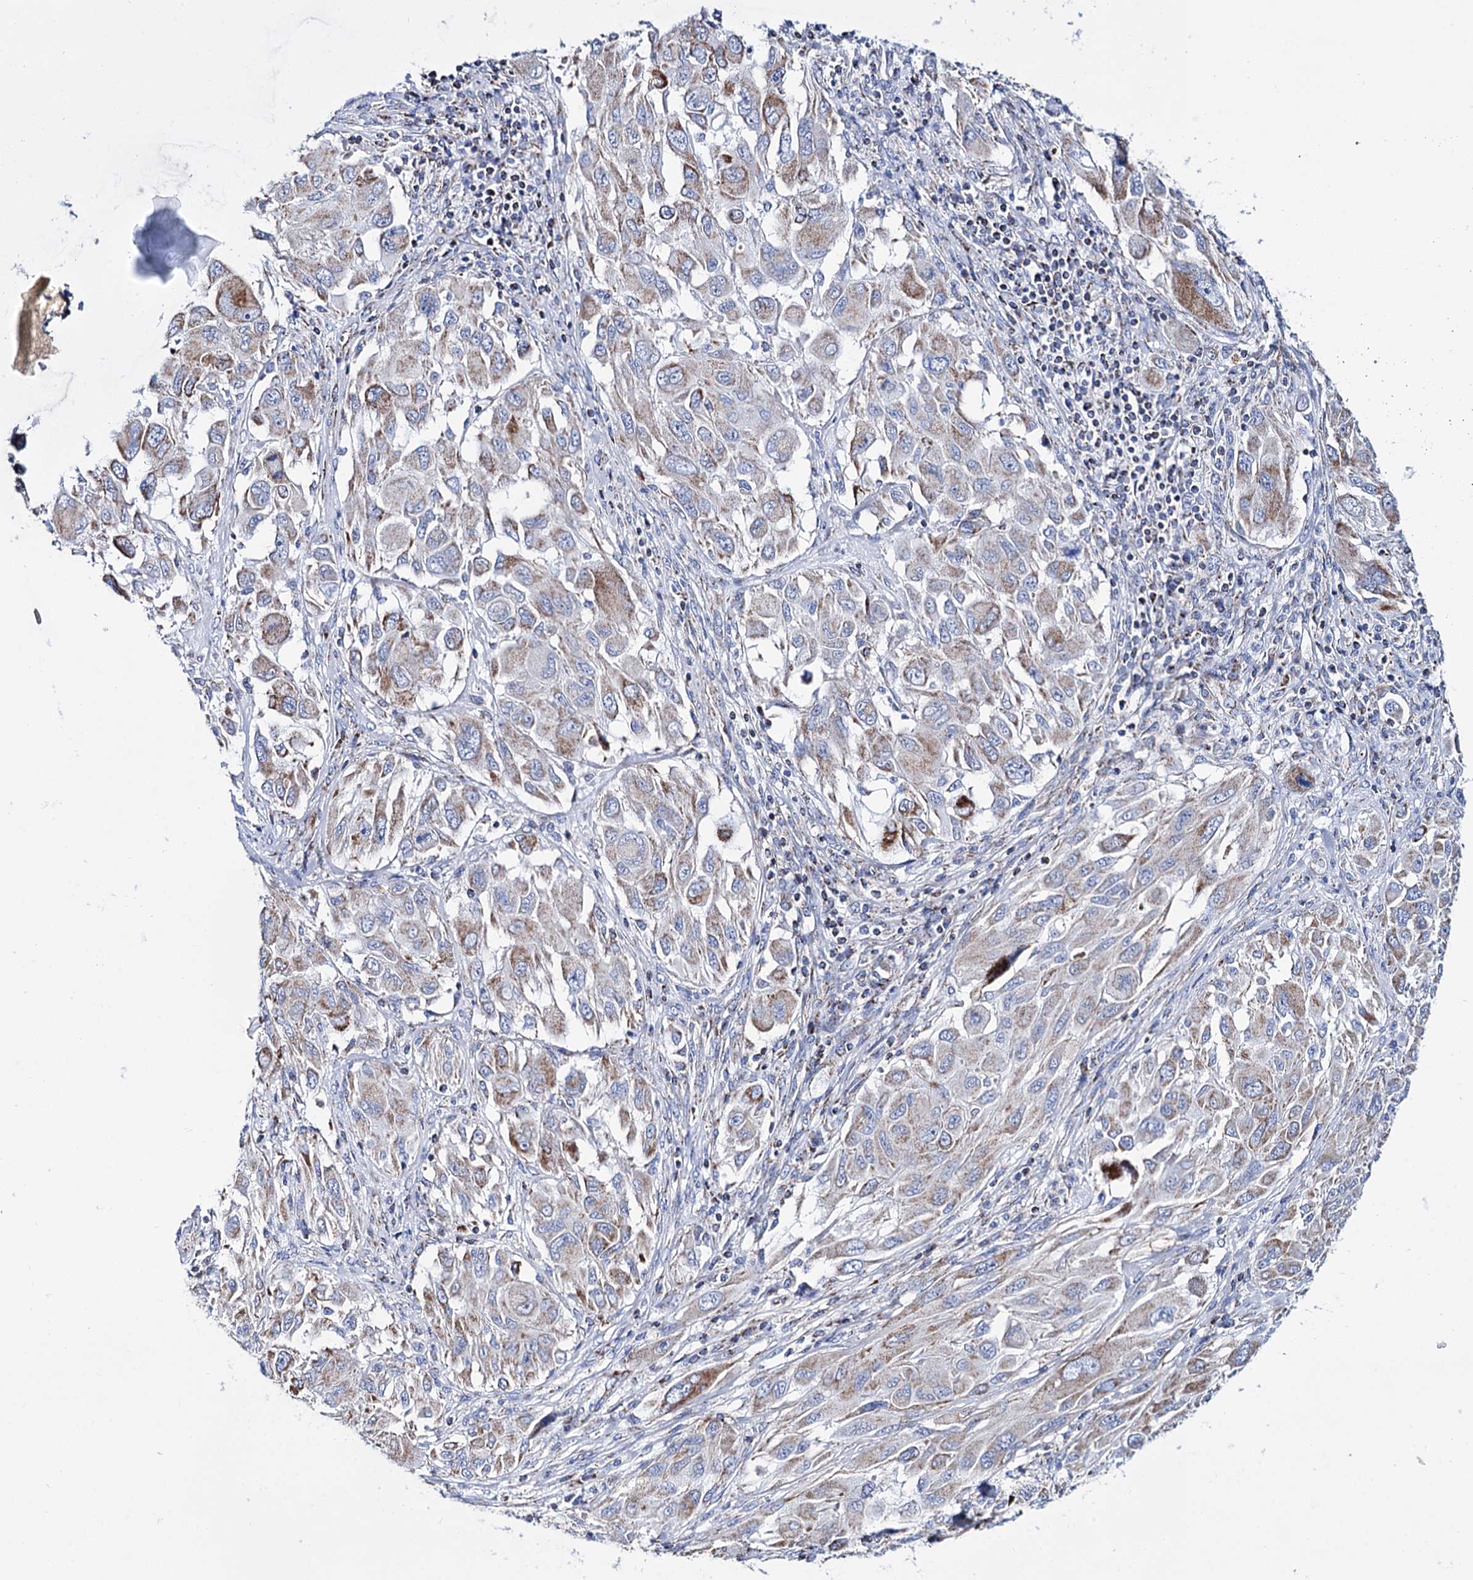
{"staining": {"intensity": "moderate", "quantity": ">75%", "location": "cytoplasmic/membranous"}, "tissue": "melanoma", "cell_type": "Tumor cells", "image_type": "cancer", "snomed": [{"axis": "morphology", "description": "Malignant melanoma, NOS"}, {"axis": "topography", "description": "Skin"}], "caption": "An IHC photomicrograph of tumor tissue is shown. Protein staining in brown shows moderate cytoplasmic/membranous positivity in melanoma within tumor cells.", "gene": "UBASH3B", "patient": {"sex": "female", "age": 91}}